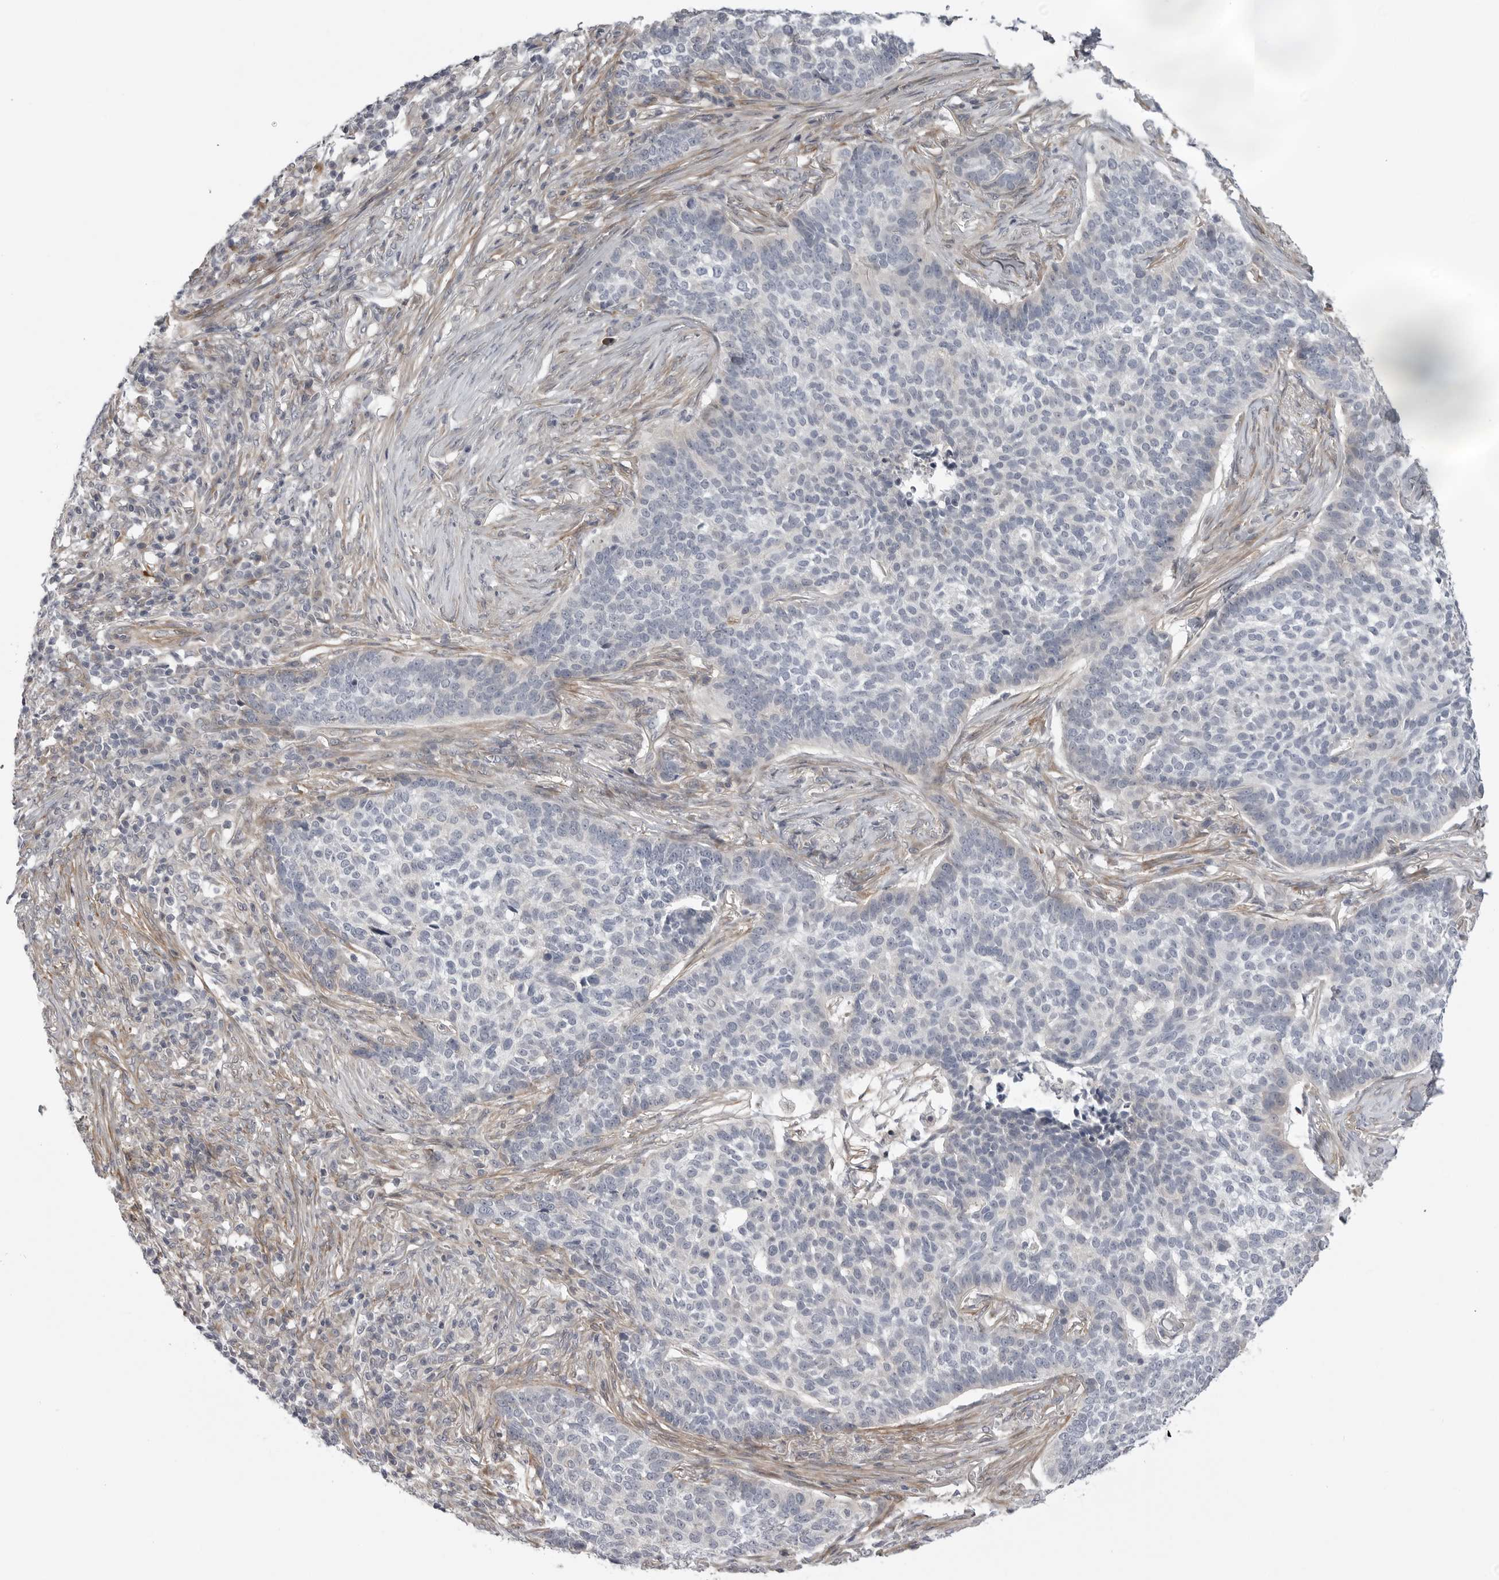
{"staining": {"intensity": "negative", "quantity": "none", "location": "none"}, "tissue": "skin cancer", "cell_type": "Tumor cells", "image_type": "cancer", "snomed": [{"axis": "morphology", "description": "Basal cell carcinoma"}, {"axis": "topography", "description": "Skin"}], "caption": "High power microscopy histopathology image of an immunohistochemistry image of skin cancer (basal cell carcinoma), revealing no significant positivity in tumor cells.", "gene": "SCP2", "patient": {"sex": "male", "age": 85}}